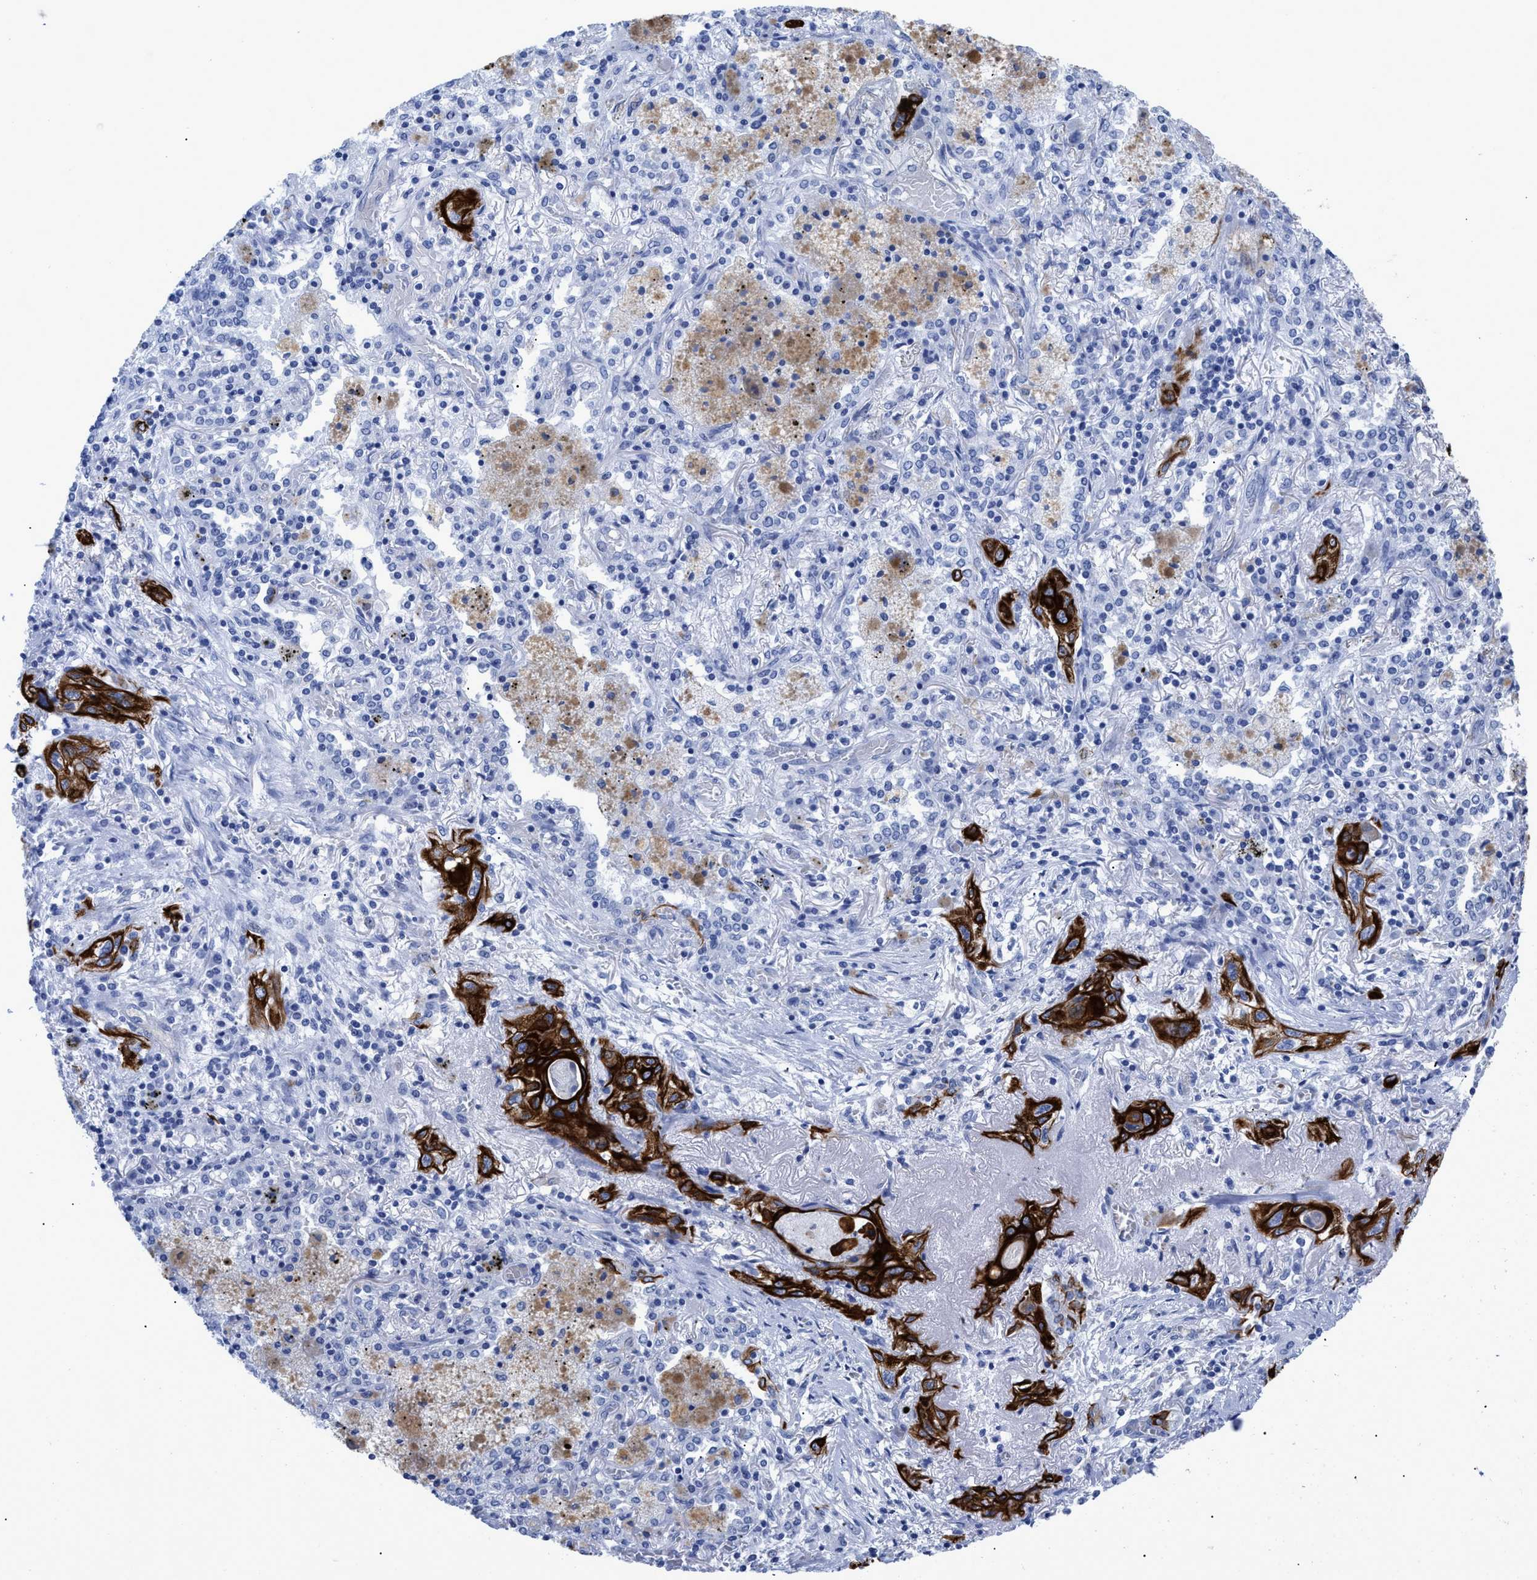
{"staining": {"intensity": "strong", "quantity": ">75%", "location": "cytoplasmic/membranous"}, "tissue": "lung cancer", "cell_type": "Tumor cells", "image_type": "cancer", "snomed": [{"axis": "morphology", "description": "Squamous cell carcinoma, NOS"}, {"axis": "topography", "description": "Lung"}], "caption": "An IHC image of neoplastic tissue is shown. Protein staining in brown highlights strong cytoplasmic/membranous positivity in lung cancer (squamous cell carcinoma) within tumor cells. (DAB (3,3'-diaminobenzidine) = brown stain, brightfield microscopy at high magnification).", "gene": "DUSP26", "patient": {"sex": "female", "age": 47}}